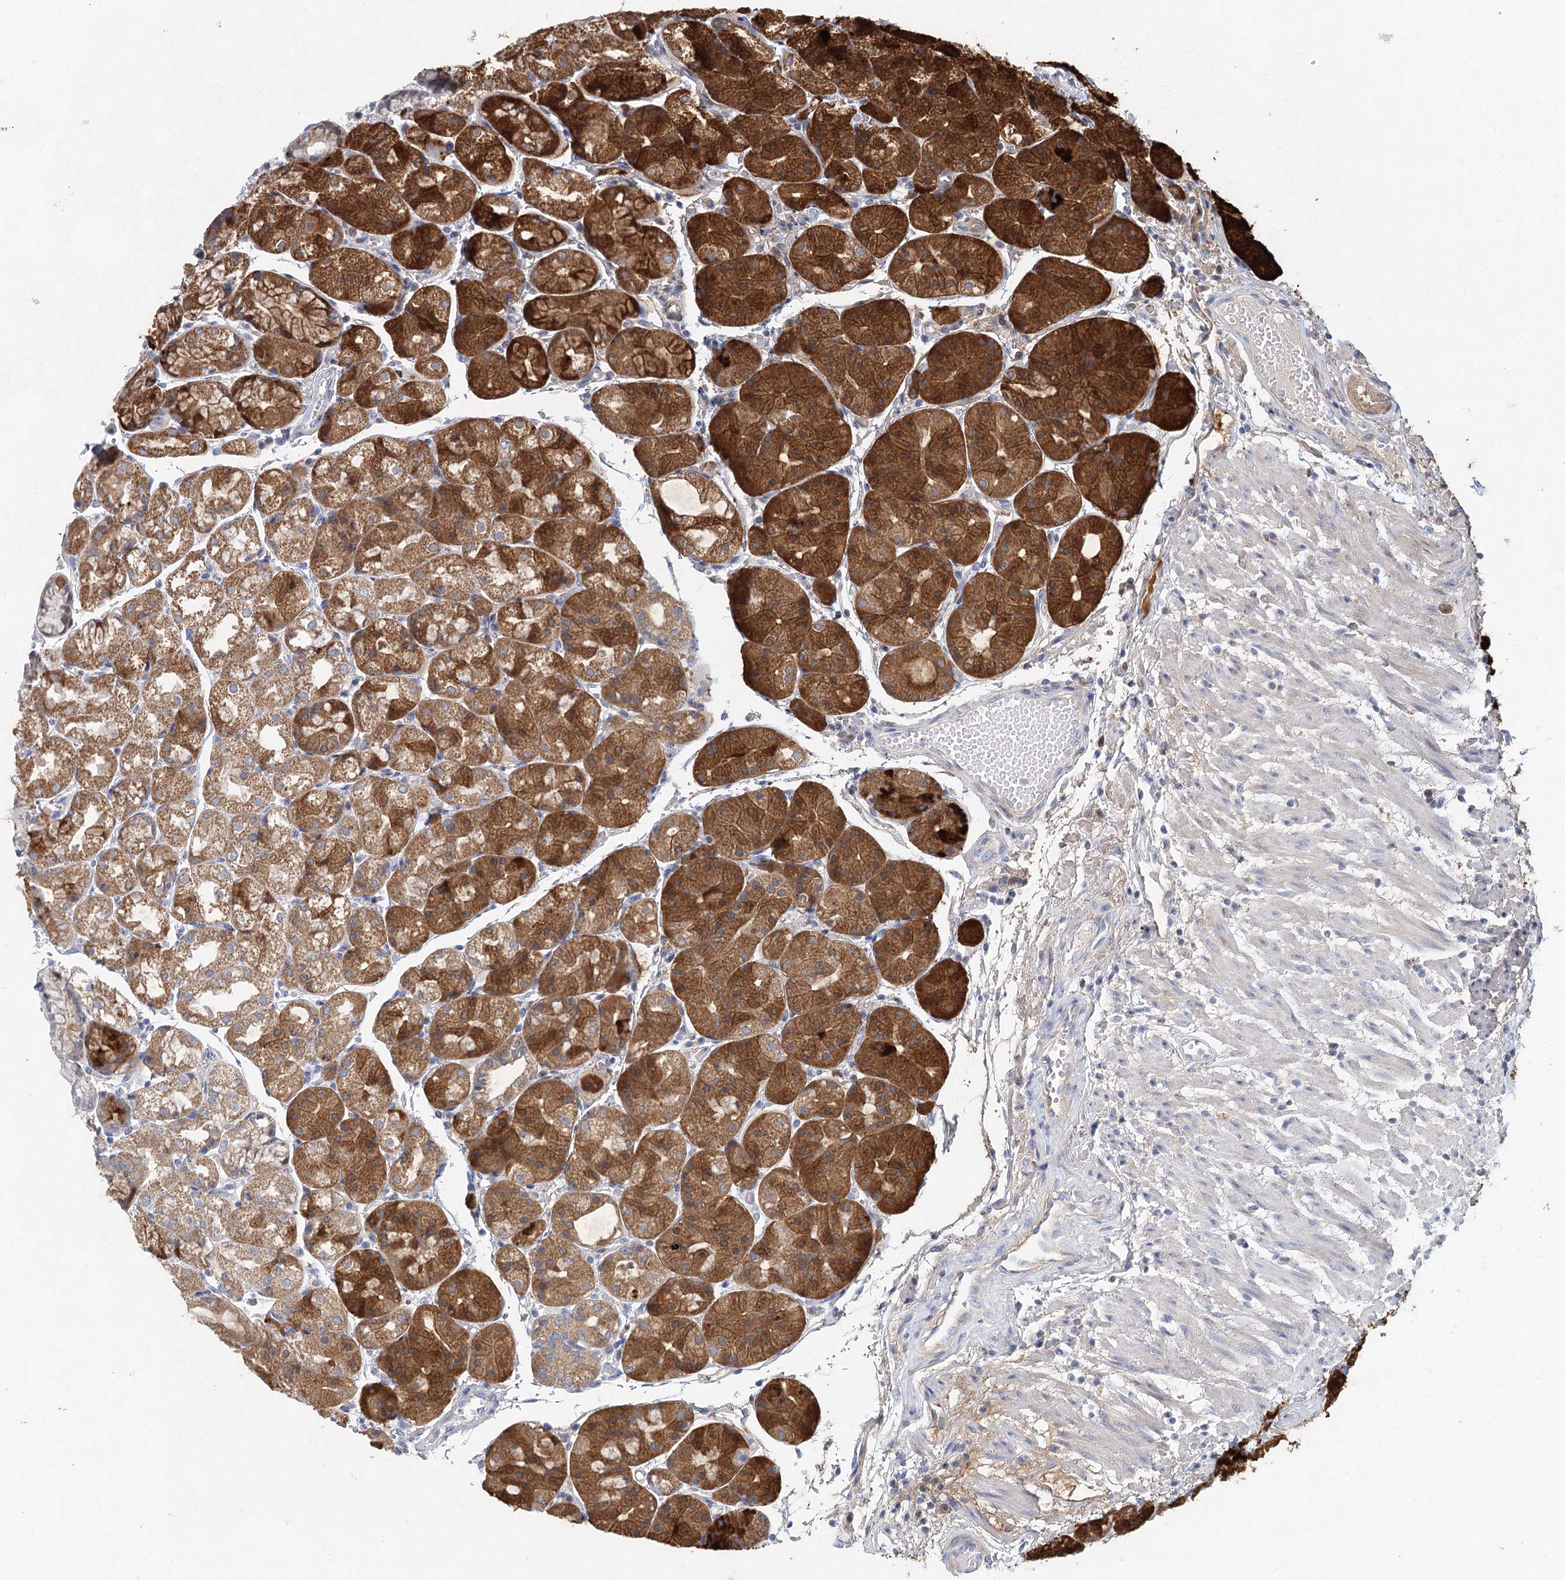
{"staining": {"intensity": "strong", "quantity": ">75%", "location": "cytoplasmic/membranous"}, "tissue": "stomach", "cell_type": "Glandular cells", "image_type": "normal", "snomed": [{"axis": "morphology", "description": "Normal tissue, NOS"}, {"axis": "topography", "description": "Stomach, upper"}], "caption": "This is an image of immunohistochemistry (IHC) staining of benign stomach, which shows strong staining in the cytoplasmic/membranous of glandular cells.", "gene": "XPO6", "patient": {"sex": "male", "age": 72}}